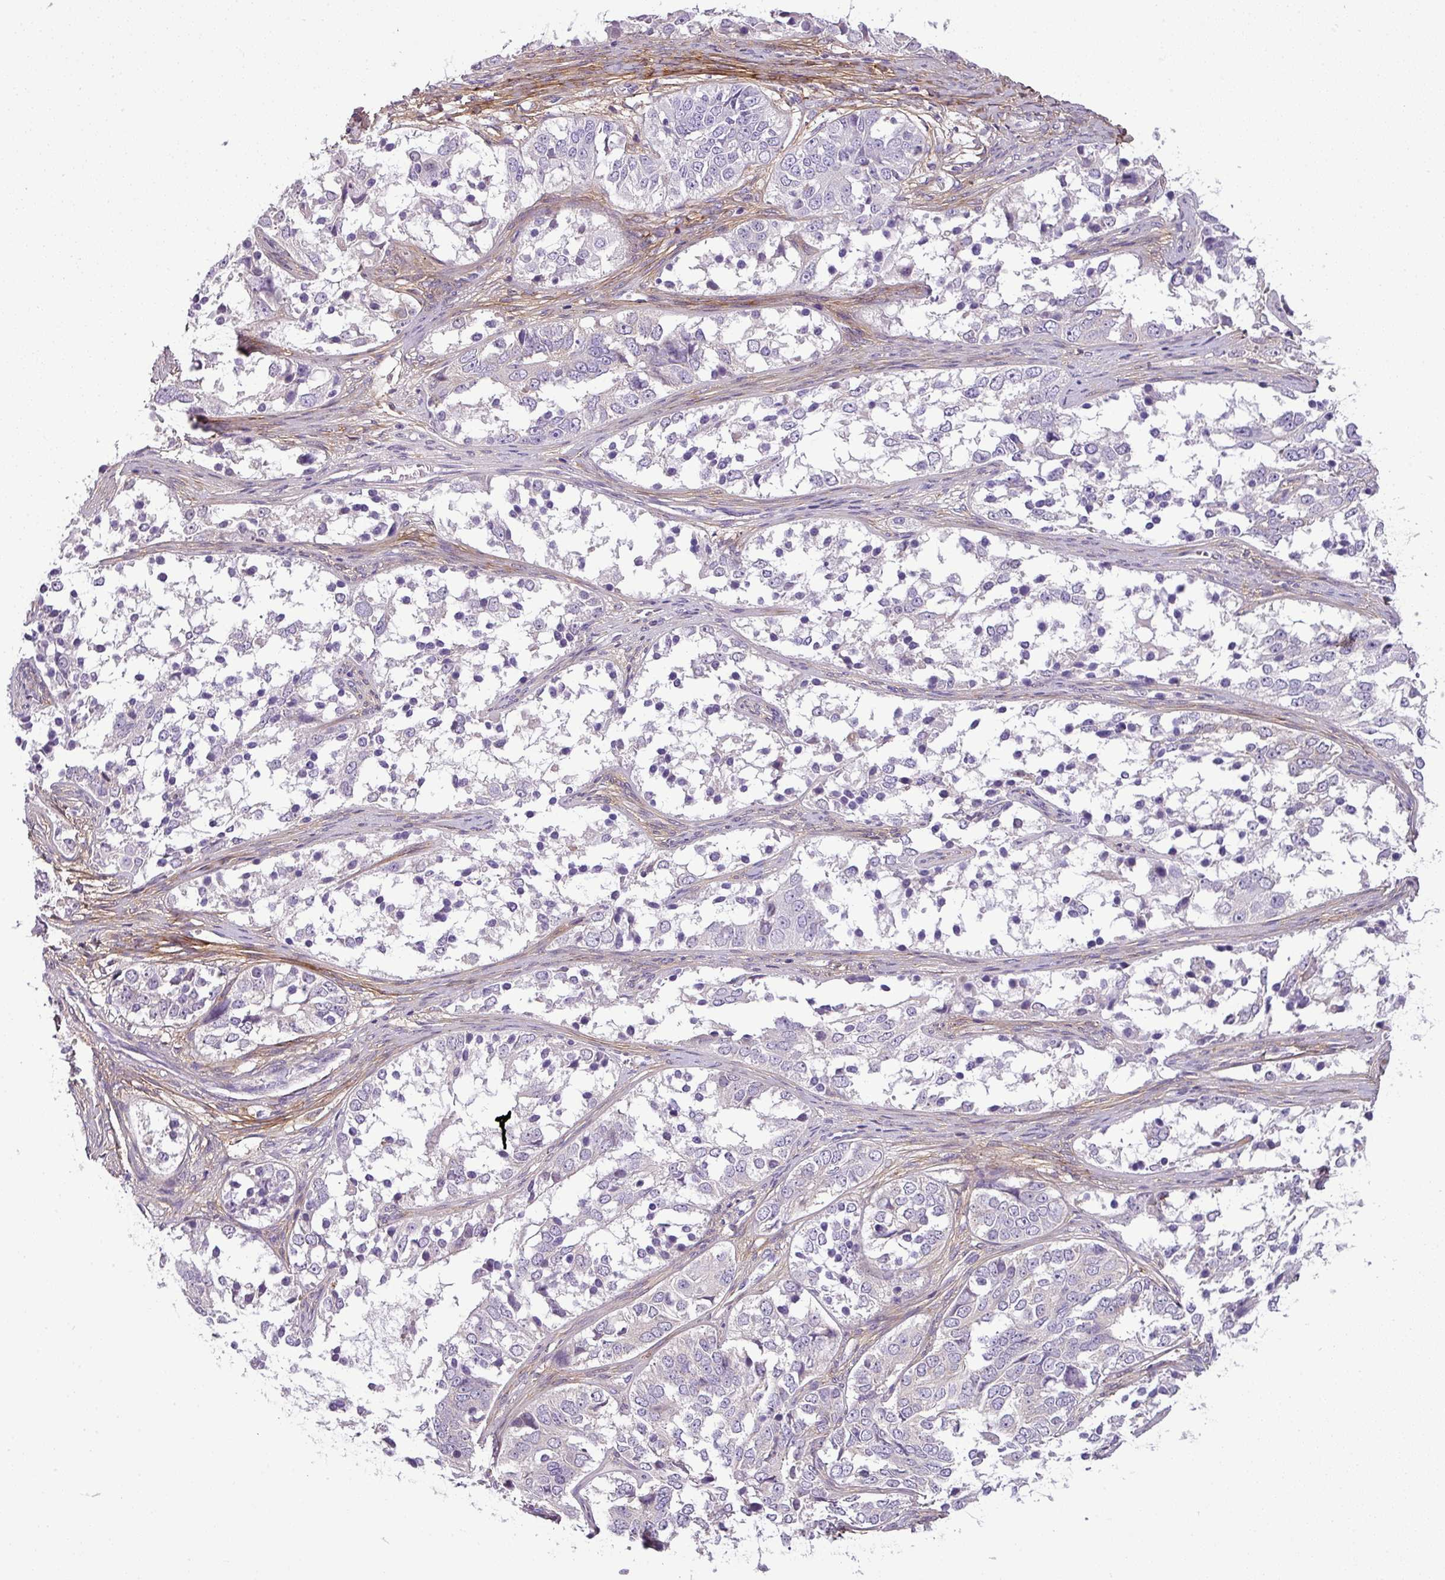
{"staining": {"intensity": "negative", "quantity": "none", "location": "none"}, "tissue": "ovarian cancer", "cell_type": "Tumor cells", "image_type": "cancer", "snomed": [{"axis": "morphology", "description": "Carcinoma, endometroid"}, {"axis": "topography", "description": "Ovary"}], "caption": "The IHC micrograph has no significant positivity in tumor cells of ovarian endometroid carcinoma tissue.", "gene": "PARD6G", "patient": {"sex": "female", "age": 51}}